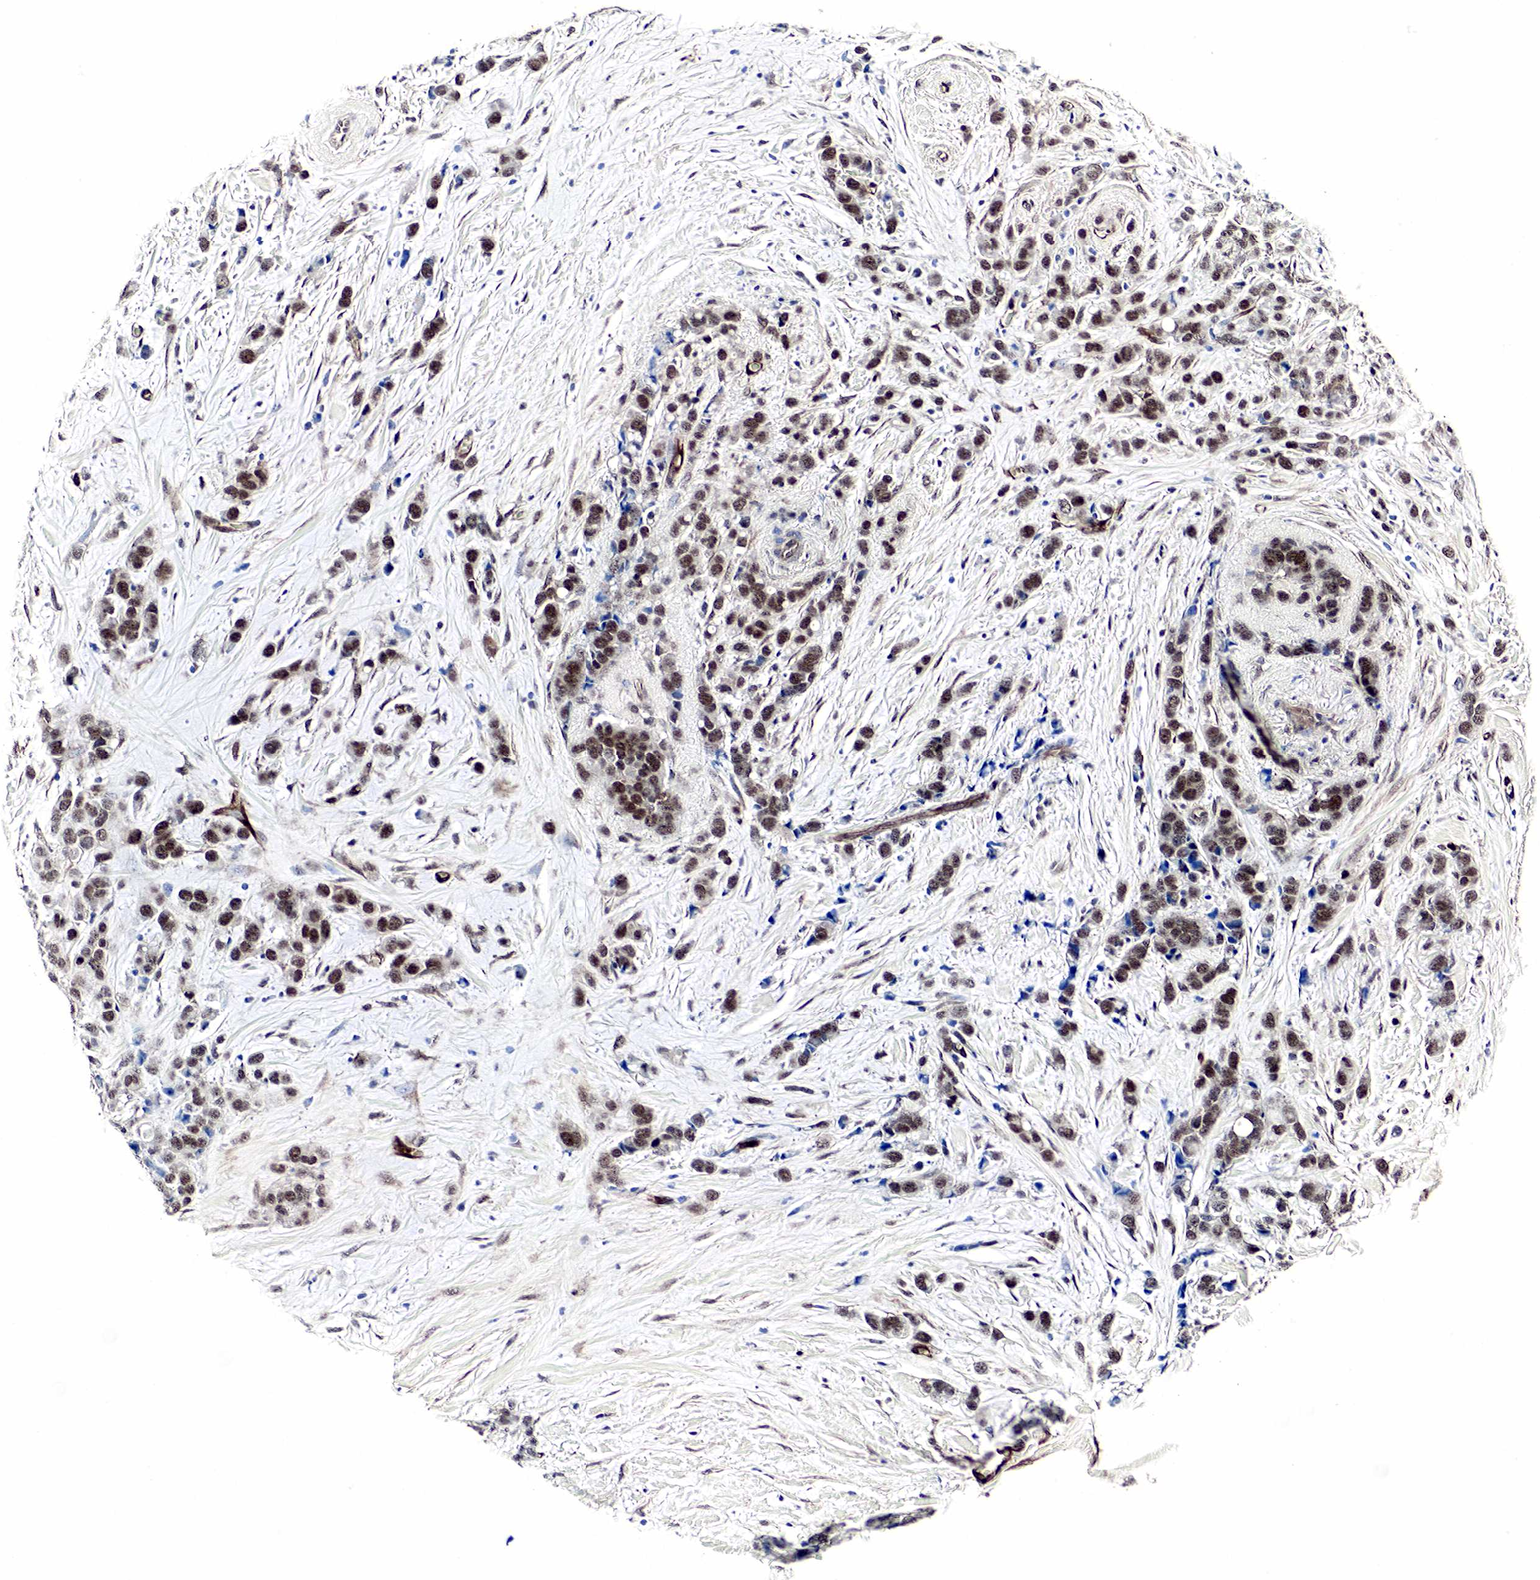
{"staining": {"intensity": "strong", "quantity": "25%-75%", "location": "cytoplasmic/membranous,nuclear"}, "tissue": "breast cancer", "cell_type": "Tumor cells", "image_type": "cancer", "snomed": [{"axis": "morphology", "description": "Lobular carcinoma"}, {"axis": "topography", "description": "Breast"}], "caption": "A micrograph of human breast cancer stained for a protein displays strong cytoplasmic/membranous and nuclear brown staining in tumor cells. (DAB = brown stain, brightfield microscopy at high magnification).", "gene": "SPIN1", "patient": {"sex": "female", "age": 57}}